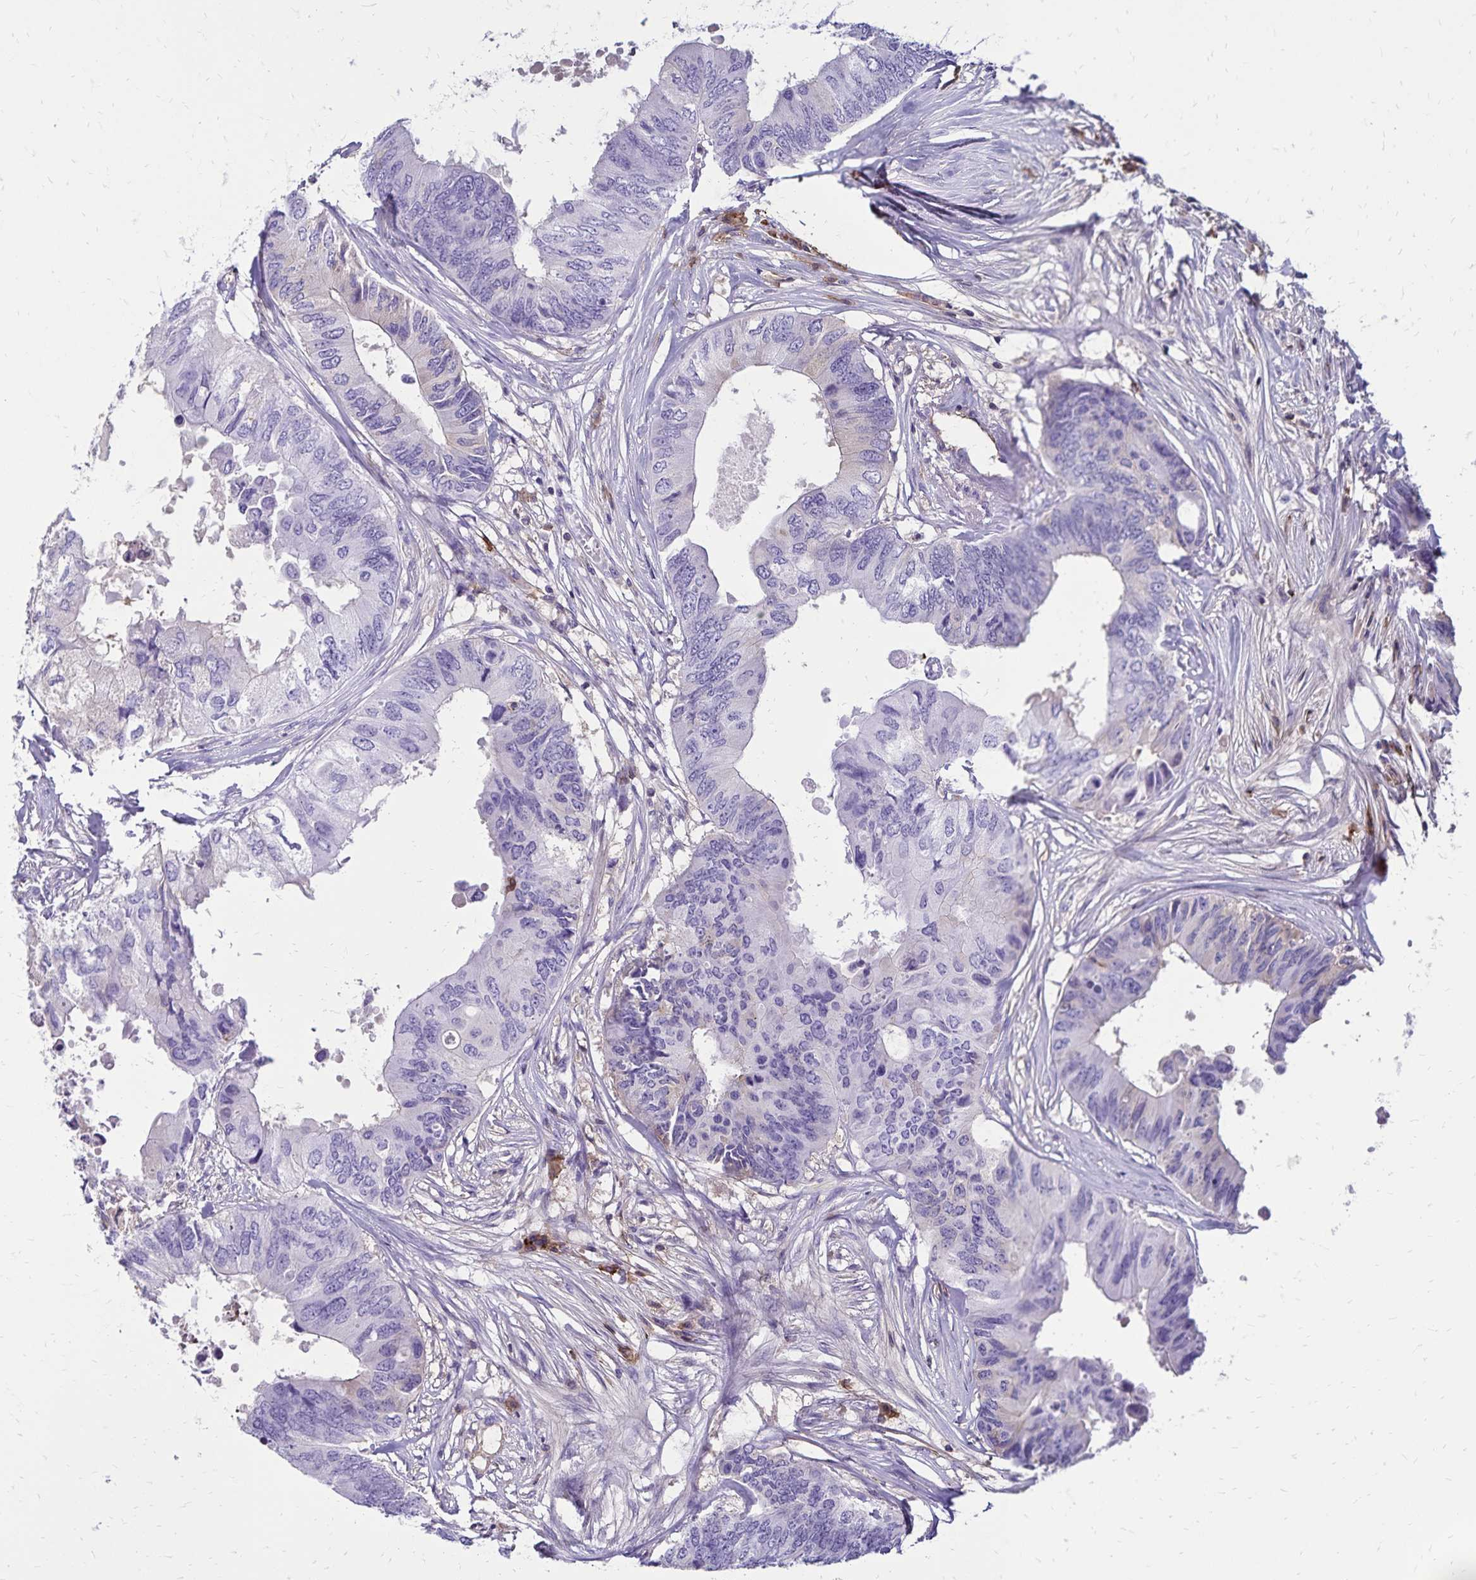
{"staining": {"intensity": "negative", "quantity": "none", "location": "none"}, "tissue": "colorectal cancer", "cell_type": "Tumor cells", "image_type": "cancer", "snomed": [{"axis": "morphology", "description": "Adenocarcinoma, NOS"}, {"axis": "topography", "description": "Colon"}], "caption": "DAB immunohistochemical staining of human colorectal cancer displays no significant staining in tumor cells. The staining is performed using DAB (3,3'-diaminobenzidine) brown chromogen with nuclei counter-stained in using hematoxylin.", "gene": "CD27", "patient": {"sex": "male", "age": 71}}